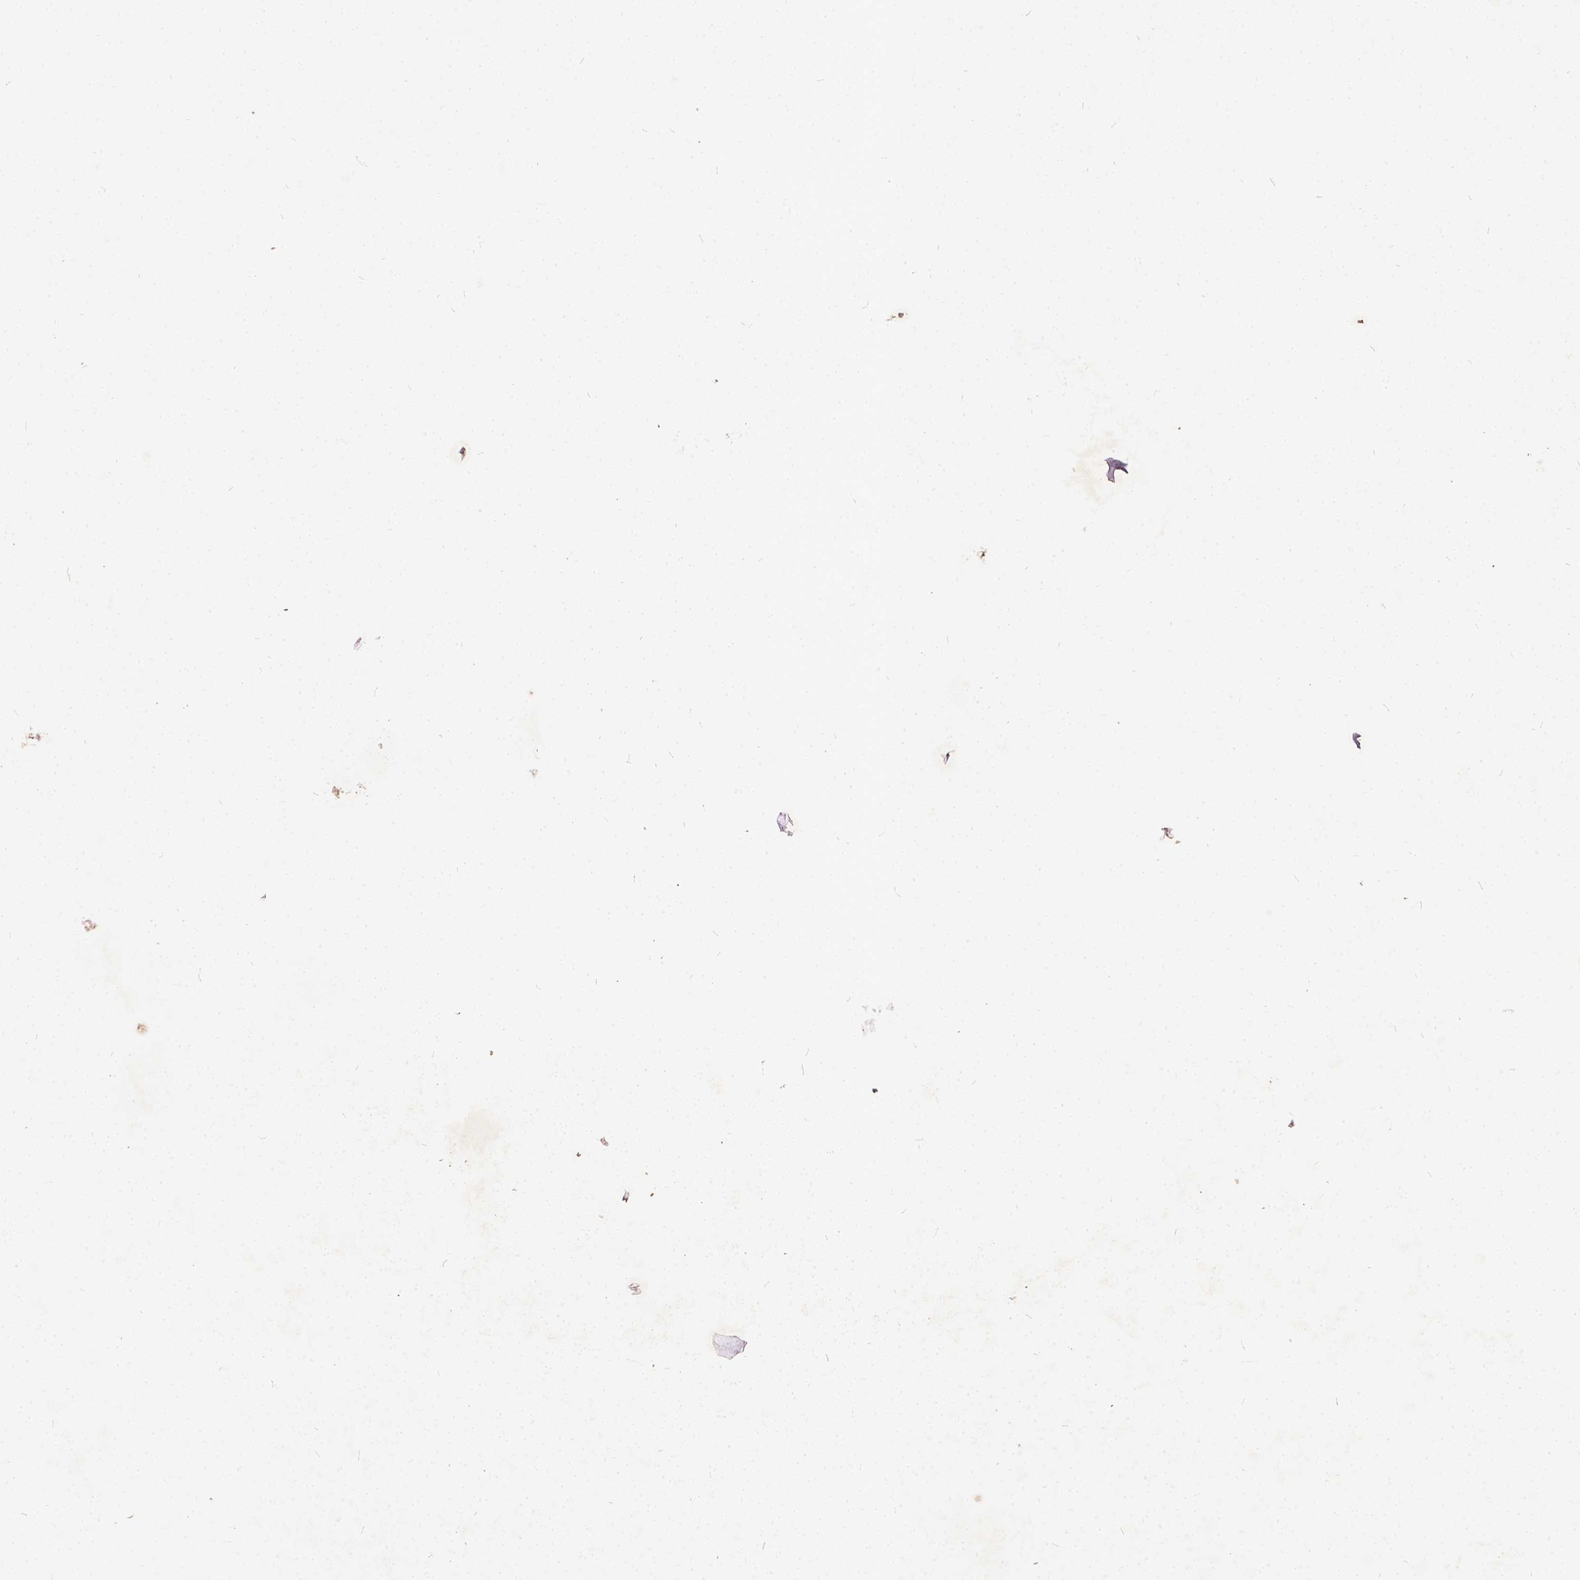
{"staining": {"intensity": "moderate", "quantity": ">75%", "location": "cytoplasmic/membranous"}, "tissue": "testis cancer", "cell_type": "Tumor cells", "image_type": "cancer", "snomed": [{"axis": "morphology", "description": "Carcinoma, Embryonal, NOS"}, {"axis": "topography", "description": "Testis"}], "caption": "Human testis cancer stained for a protein (brown) shows moderate cytoplasmic/membranous positive expression in approximately >75% of tumor cells.", "gene": "UBXN2A", "patient": {"sex": "male", "age": 37}}